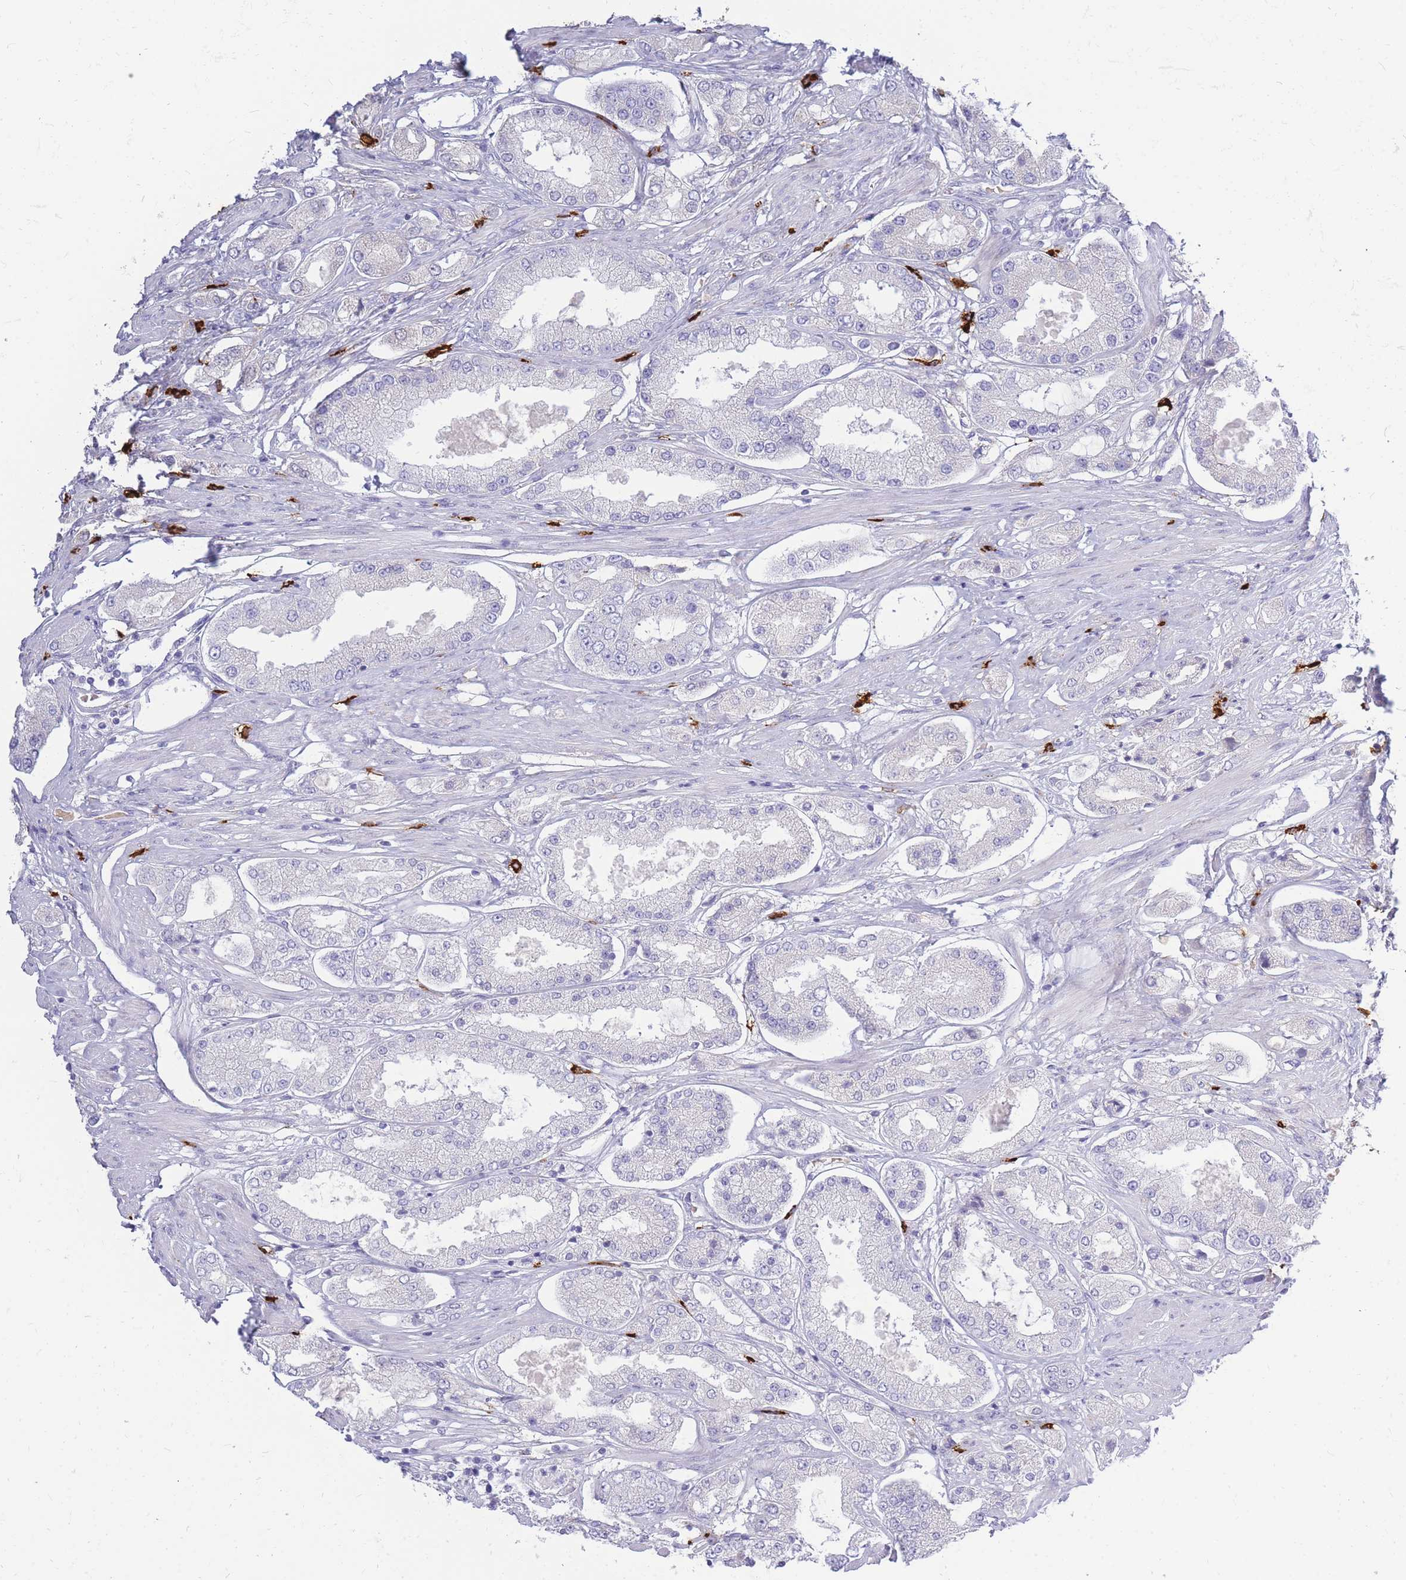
{"staining": {"intensity": "negative", "quantity": "none", "location": "none"}, "tissue": "prostate cancer", "cell_type": "Tumor cells", "image_type": "cancer", "snomed": [{"axis": "morphology", "description": "Adenocarcinoma, High grade"}, {"axis": "topography", "description": "Prostate"}], "caption": "The IHC histopathology image has no significant staining in tumor cells of prostate cancer (high-grade adenocarcinoma) tissue.", "gene": "TPSD1", "patient": {"sex": "male", "age": 69}}